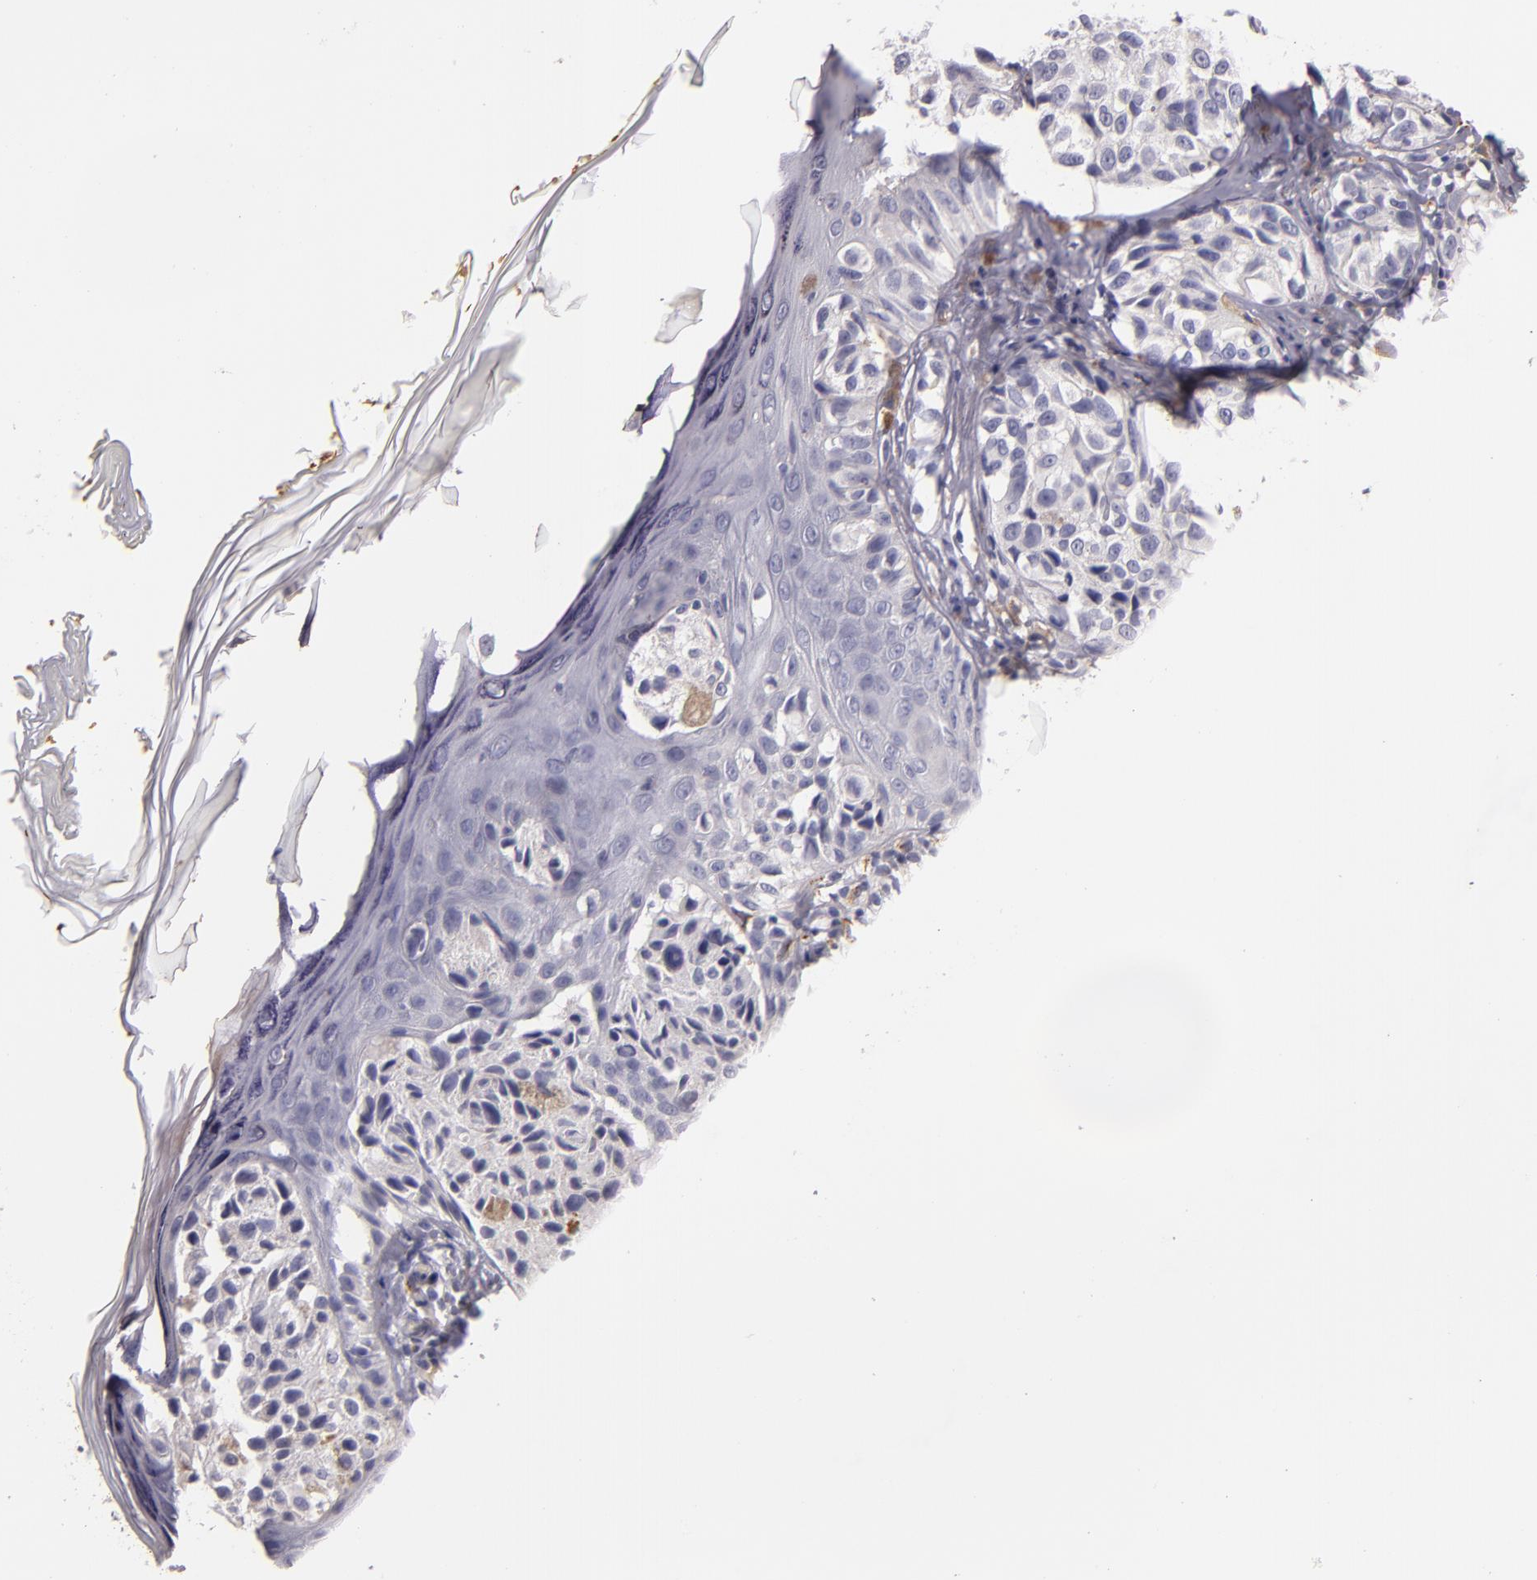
{"staining": {"intensity": "negative", "quantity": "none", "location": "none"}, "tissue": "melanoma", "cell_type": "Tumor cells", "image_type": "cancer", "snomed": [{"axis": "morphology", "description": "Malignant melanoma, NOS"}, {"axis": "topography", "description": "Skin"}], "caption": "The immunohistochemistry (IHC) histopathology image has no significant expression in tumor cells of melanoma tissue.", "gene": "TLR8", "patient": {"sex": "male", "age": 57}}